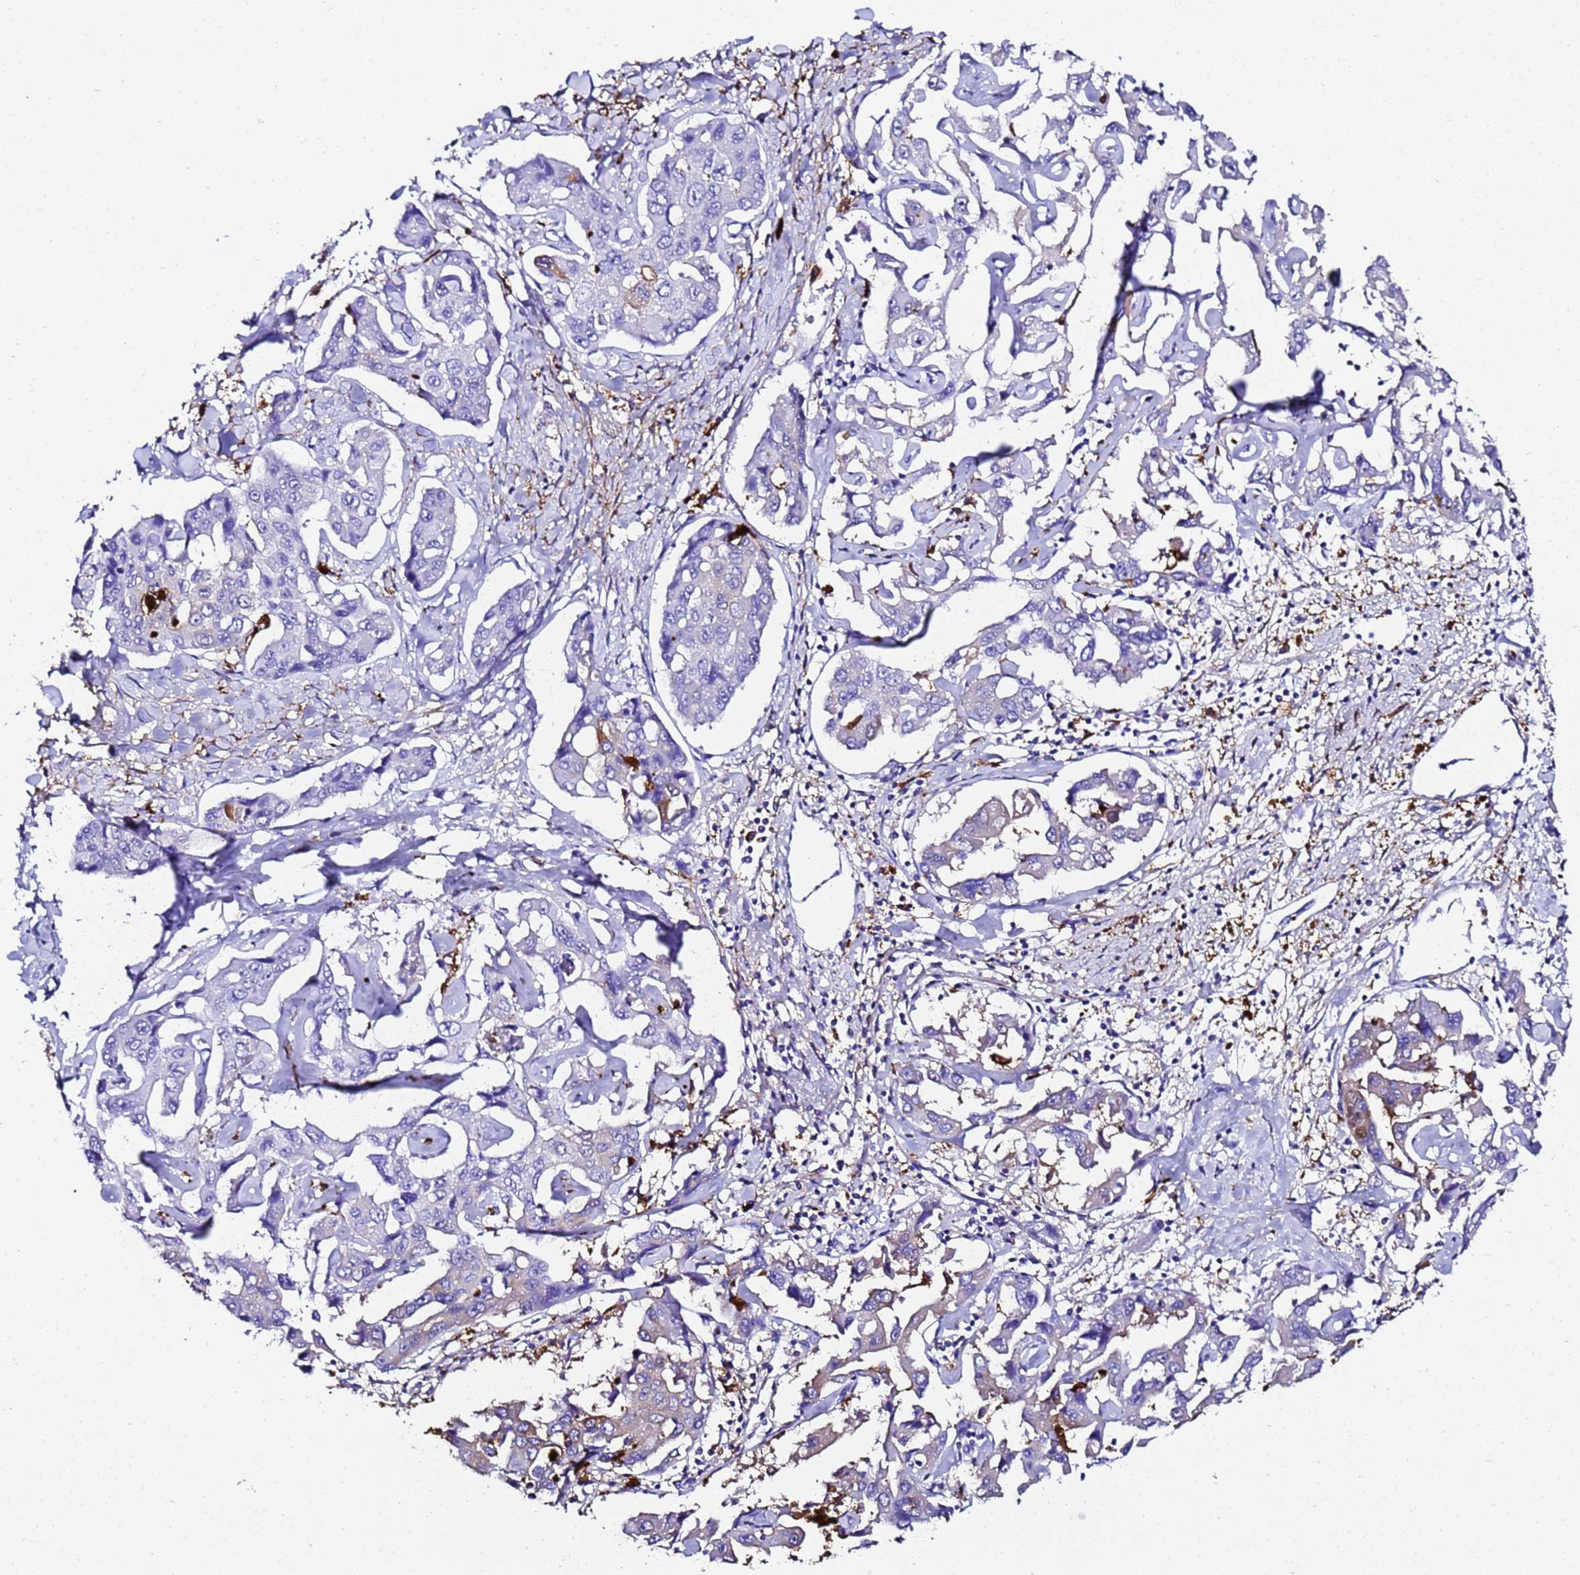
{"staining": {"intensity": "negative", "quantity": "none", "location": "none"}, "tissue": "liver cancer", "cell_type": "Tumor cells", "image_type": "cancer", "snomed": [{"axis": "morphology", "description": "Cholangiocarcinoma"}, {"axis": "topography", "description": "Liver"}], "caption": "This histopathology image is of liver cancer stained with immunohistochemistry to label a protein in brown with the nuclei are counter-stained blue. There is no expression in tumor cells.", "gene": "FTL", "patient": {"sex": "male", "age": 59}}